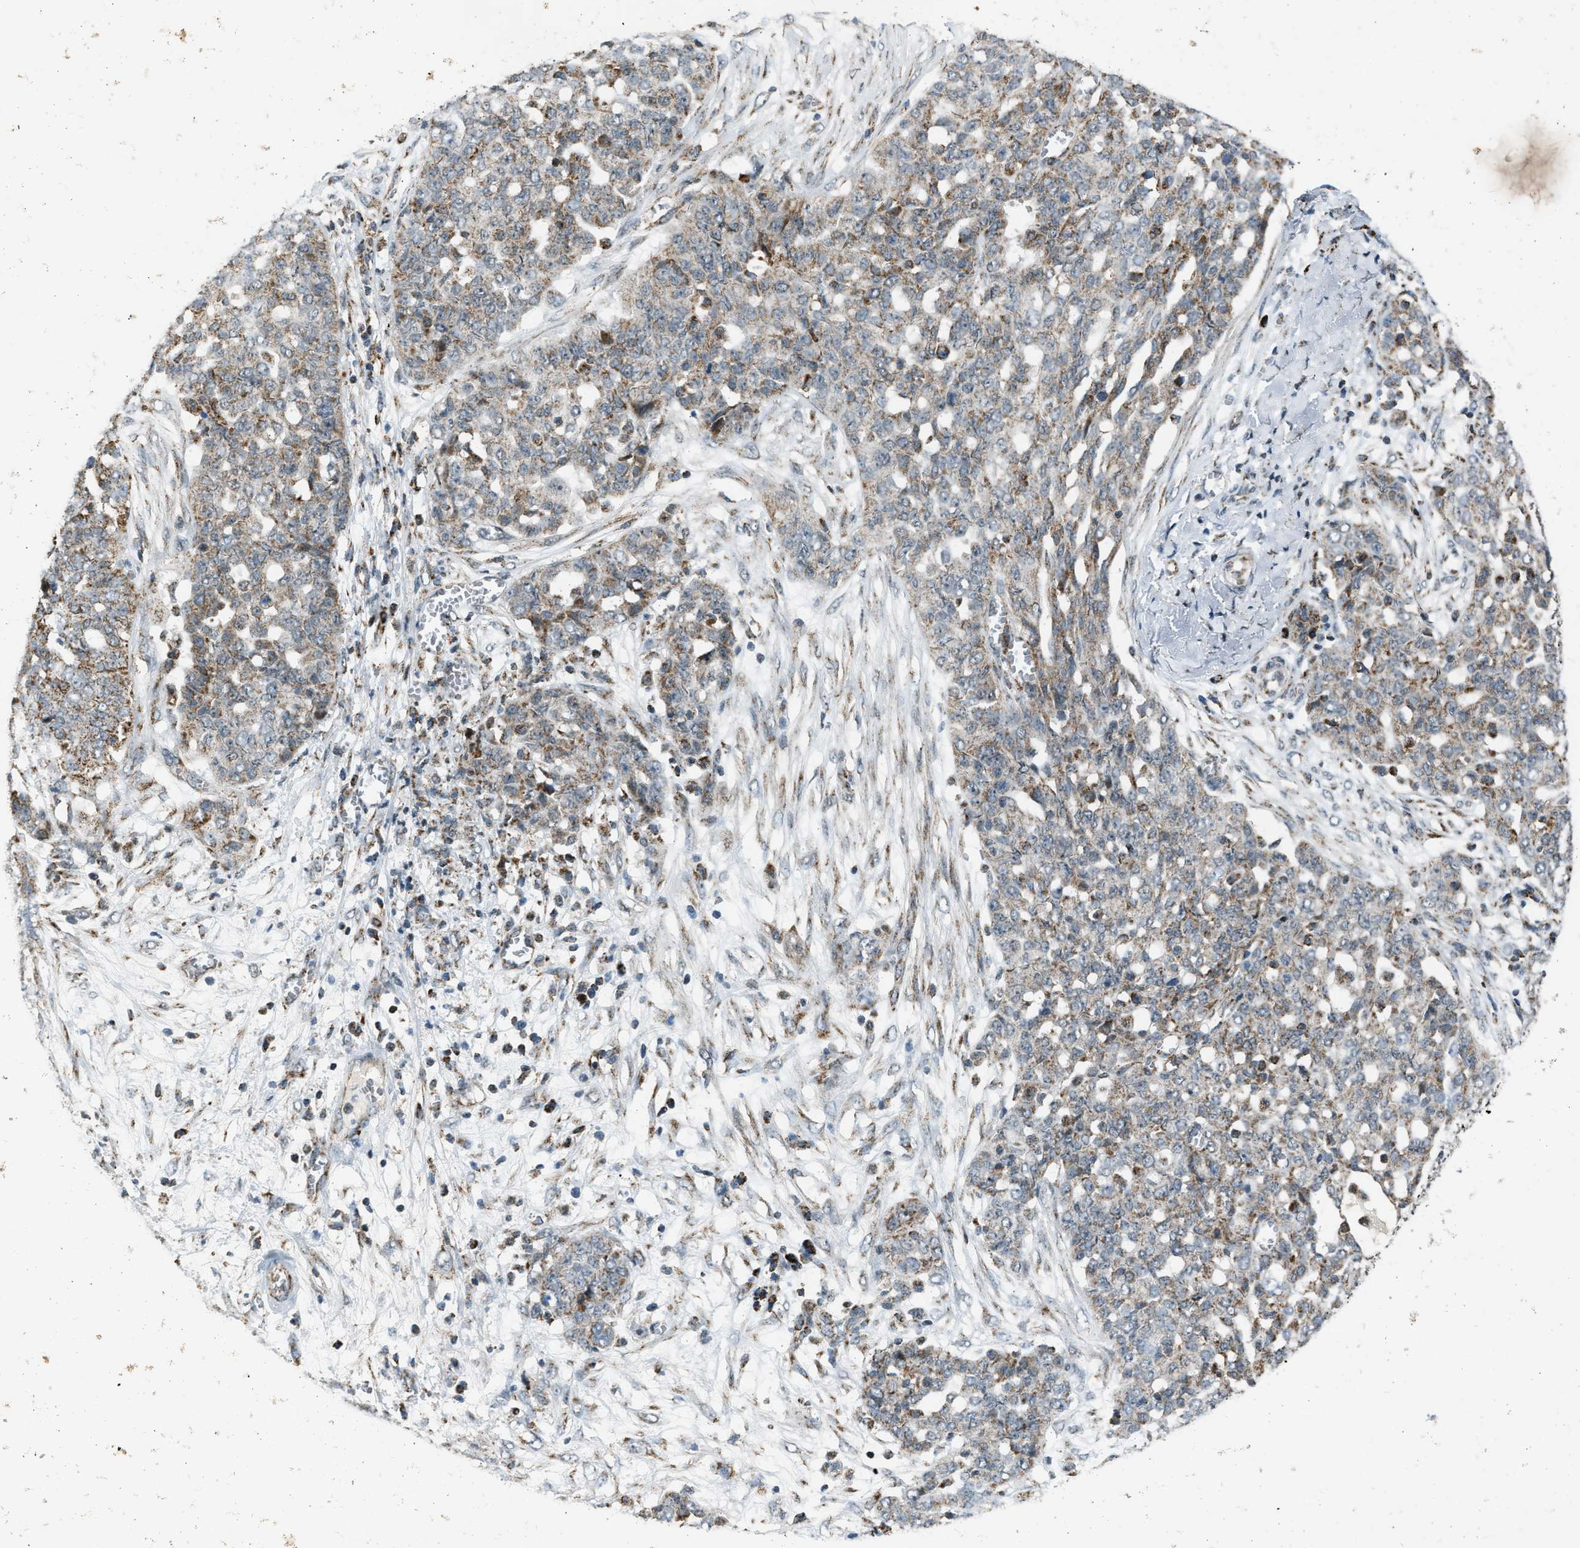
{"staining": {"intensity": "moderate", "quantity": "25%-75%", "location": "cytoplasmic/membranous"}, "tissue": "ovarian cancer", "cell_type": "Tumor cells", "image_type": "cancer", "snomed": [{"axis": "morphology", "description": "Cystadenocarcinoma, serous, NOS"}, {"axis": "topography", "description": "Soft tissue"}, {"axis": "topography", "description": "Ovary"}], "caption": "Immunohistochemical staining of ovarian cancer demonstrates medium levels of moderate cytoplasmic/membranous protein staining in about 25%-75% of tumor cells.", "gene": "CHN2", "patient": {"sex": "female", "age": 57}}